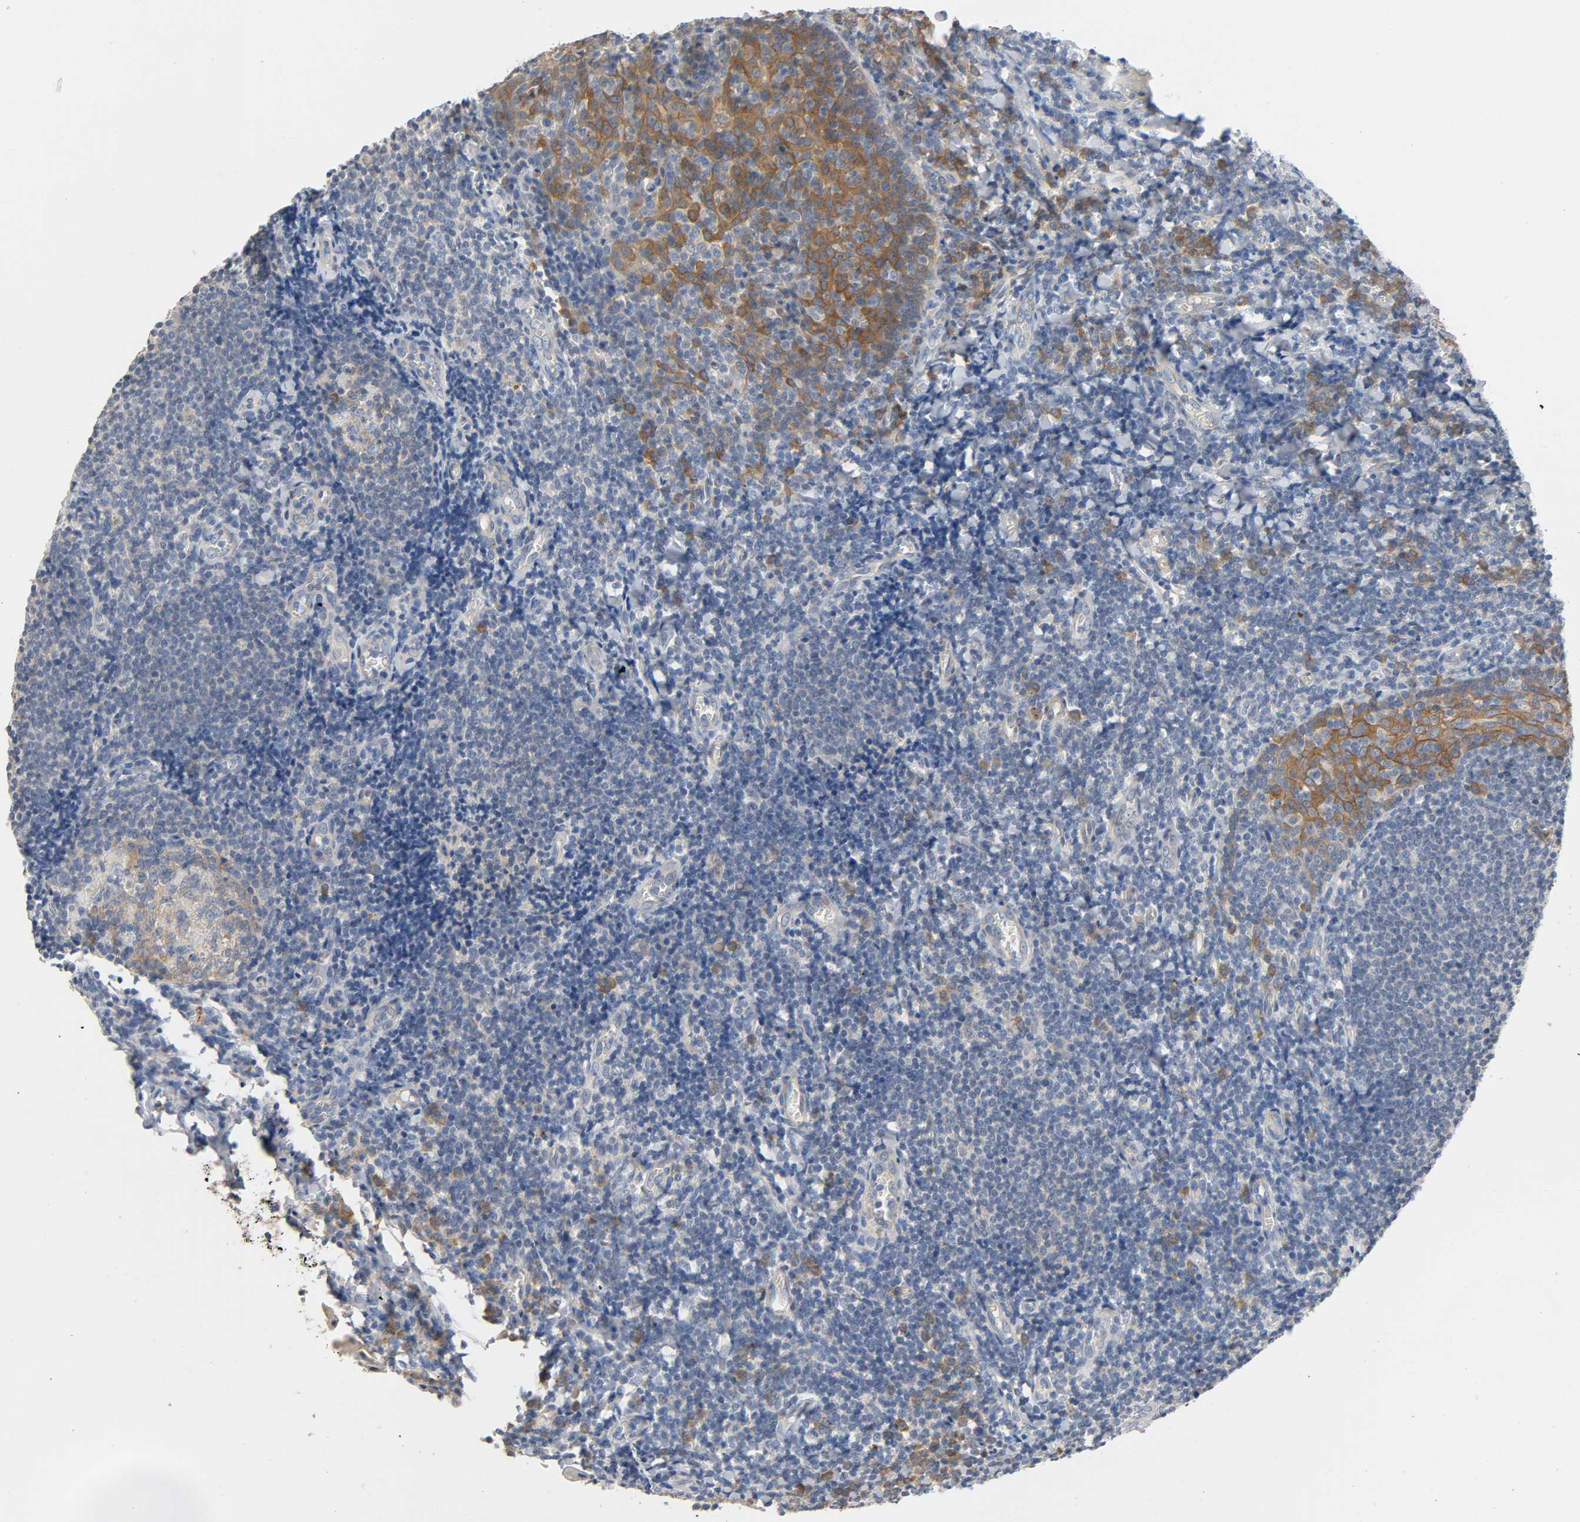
{"staining": {"intensity": "weak", "quantity": "25%-75%", "location": "cytoplasmic/membranous"}, "tissue": "tonsil", "cell_type": "Germinal center cells", "image_type": "normal", "snomed": [{"axis": "morphology", "description": "Normal tissue, NOS"}, {"axis": "topography", "description": "Tonsil"}], "caption": "Protein positivity by immunohistochemistry (IHC) displays weak cytoplasmic/membranous positivity in approximately 25%-75% of germinal center cells in normal tonsil. The staining is performed using DAB (3,3'-diaminobenzidine) brown chromogen to label protein expression. The nuclei are counter-stained blue using hematoxylin.", "gene": "ARPC1A", "patient": {"sex": "male", "age": 31}}